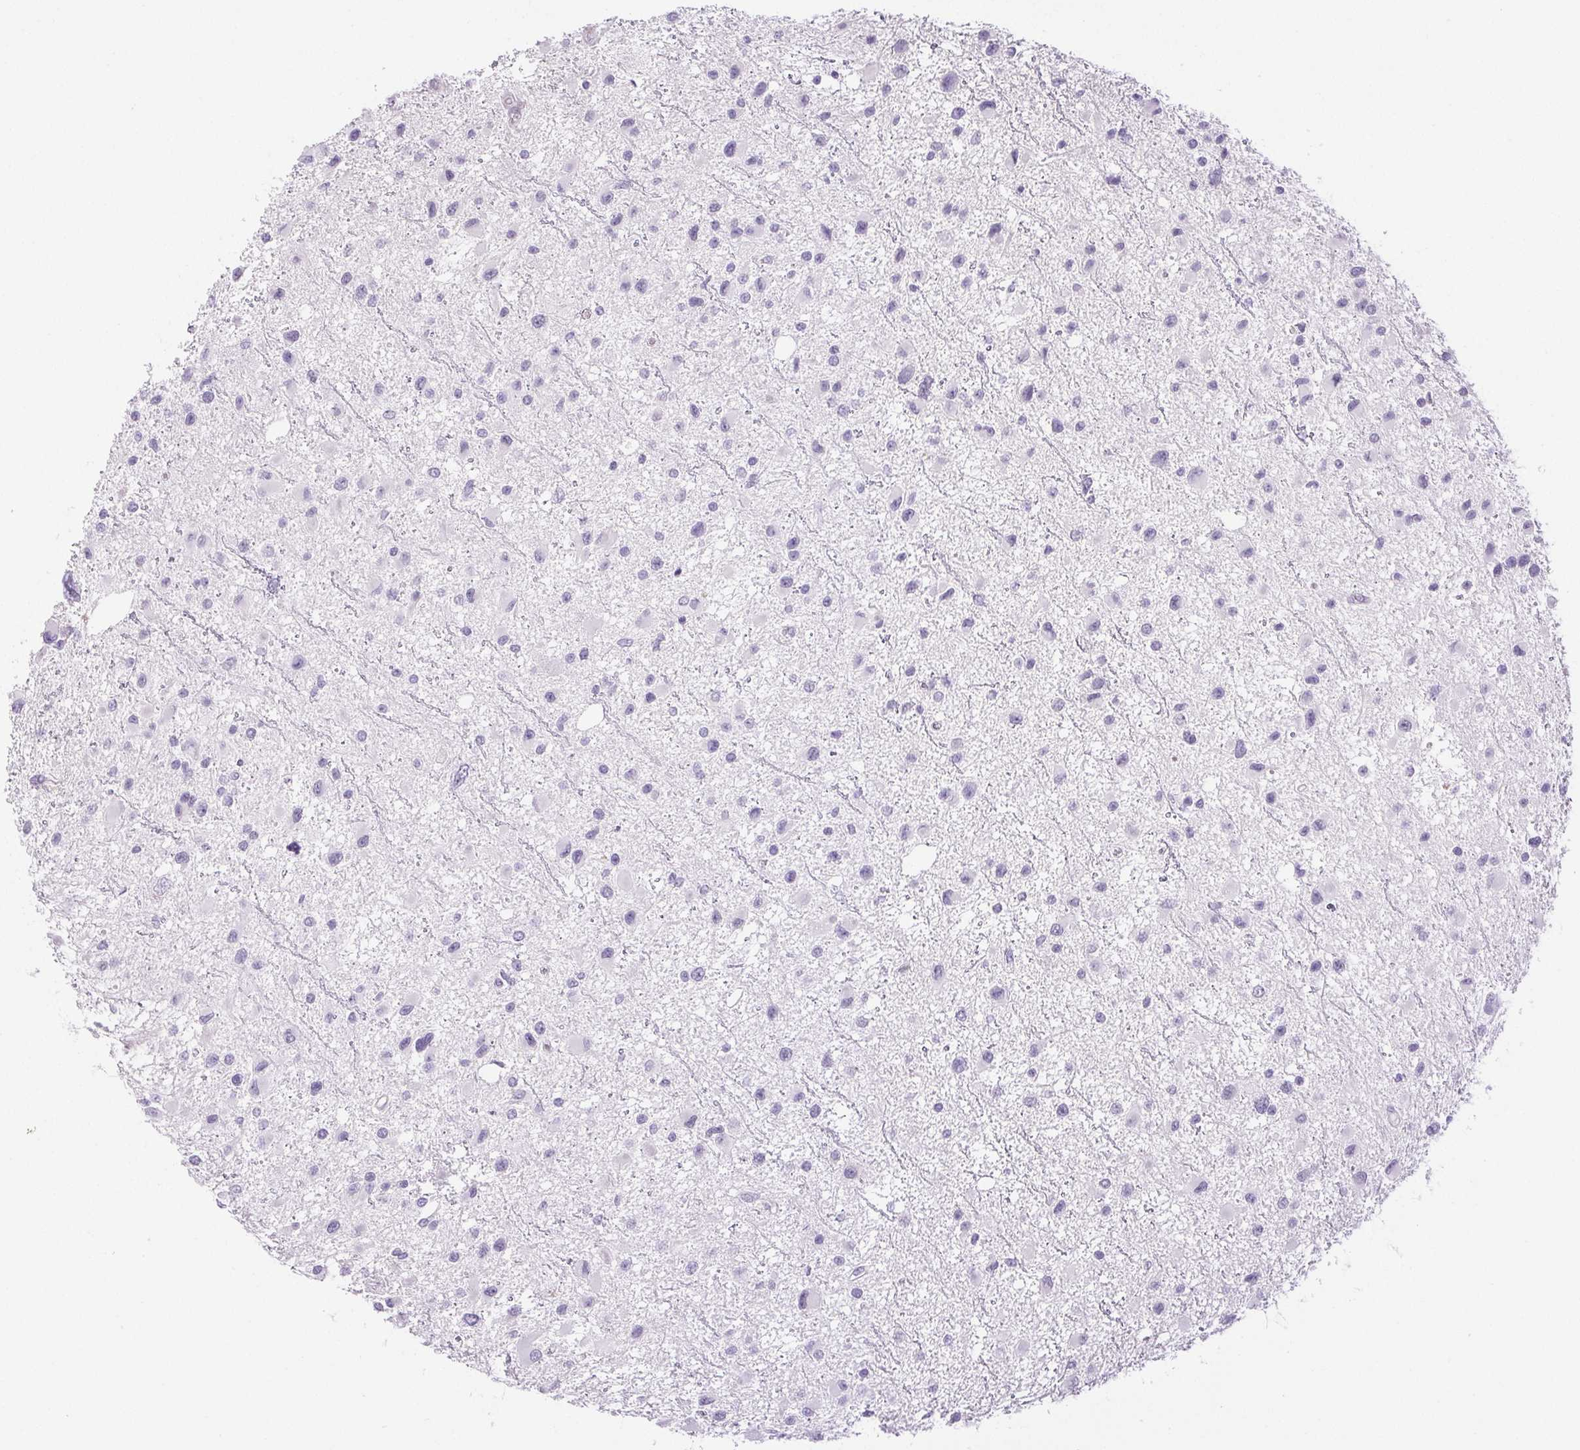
{"staining": {"intensity": "negative", "quantity": "none", "location": "none"}, "tissue": "glioma", "cell_type": "Tumor cells", "image_type": "cancer", "snomed": [{"axis": "morphology", "description": "Glioma, malignant, Low grade"}, {"axis": "topography", "description": "Brain"}], "caption": "A histopathology image of glioma stained for a protein shows no brown staining in tumor cells.", "gene": "PAPPA2", "patient": {"sex": "female", "age": 32}}